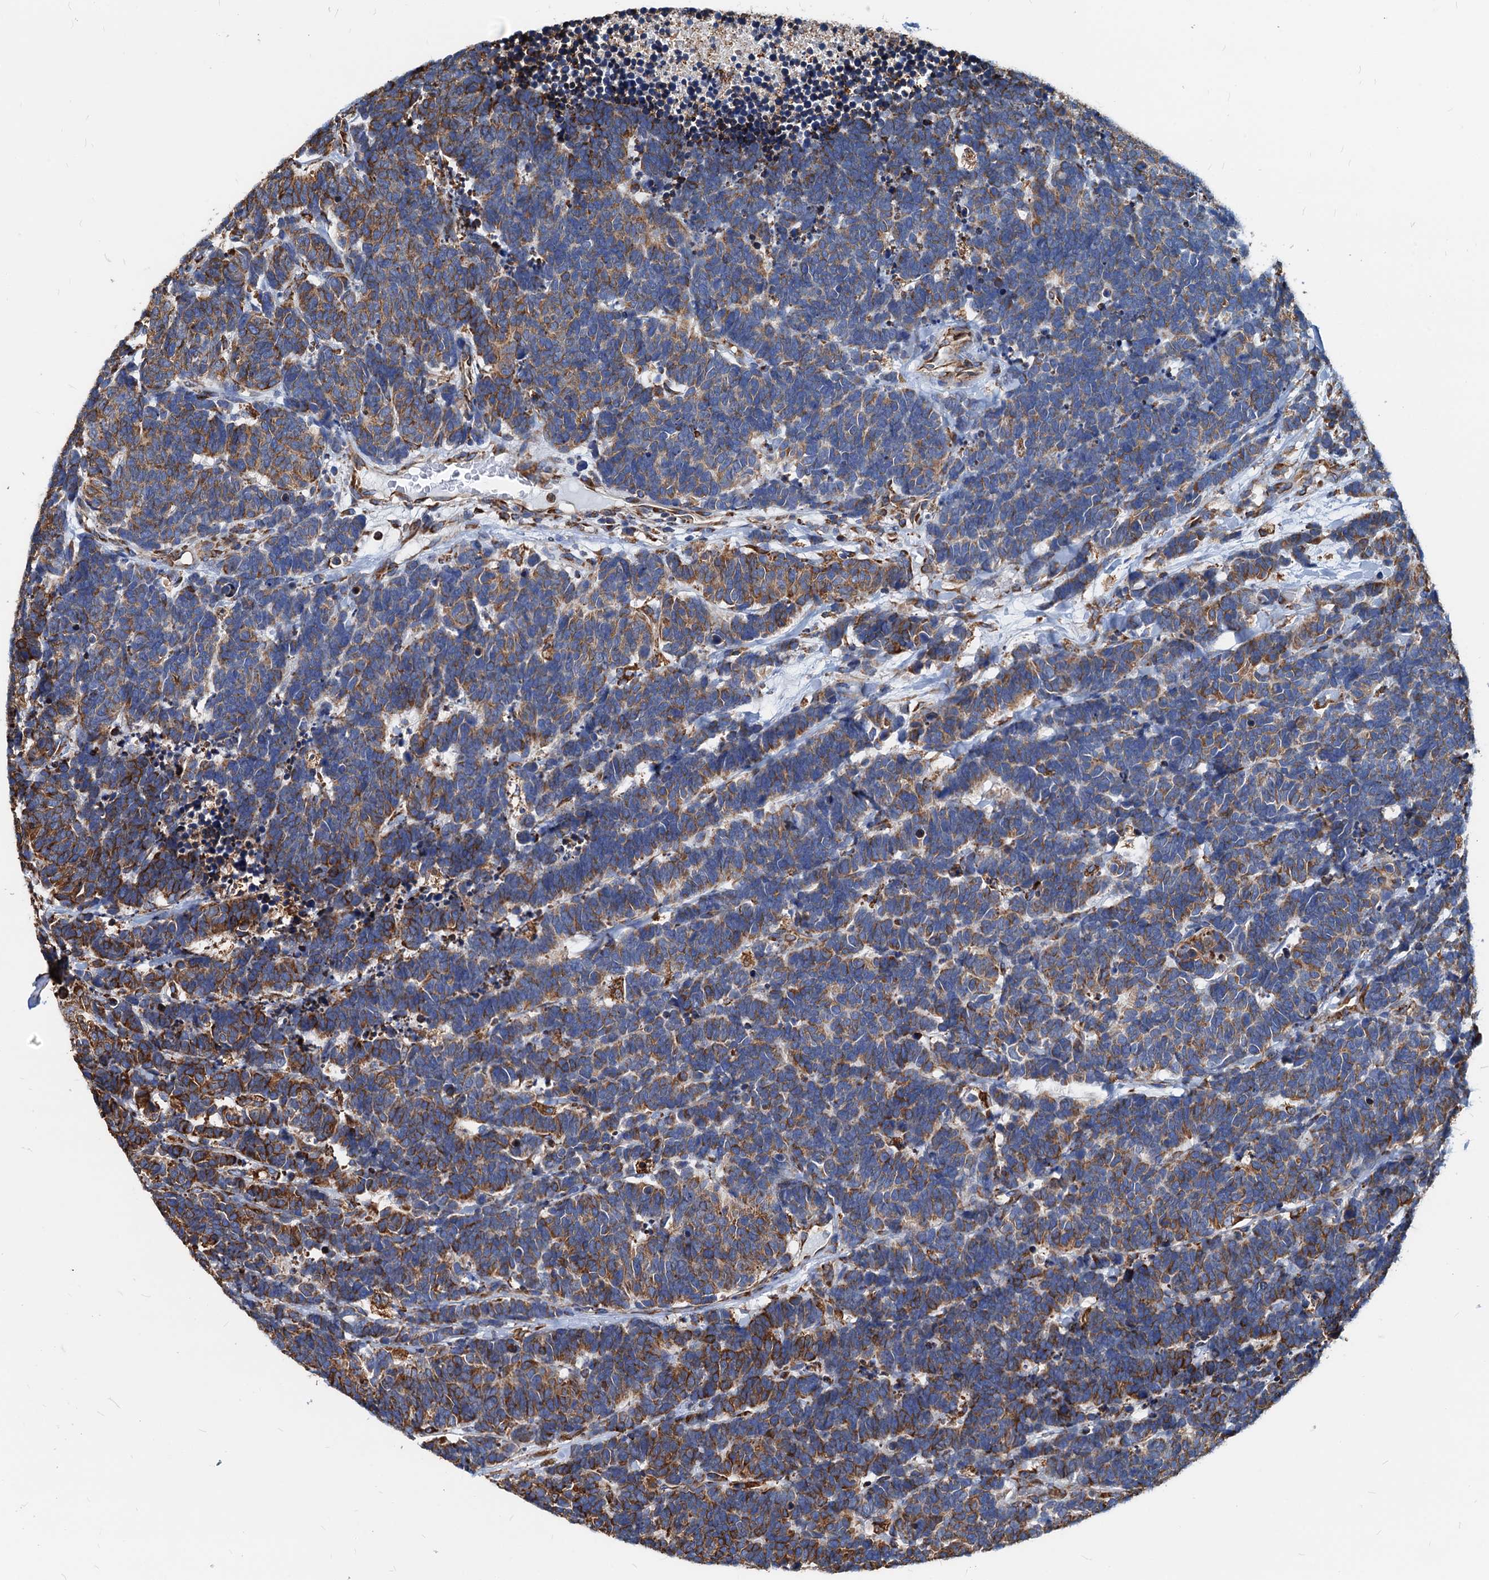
{"staining": {"intensity": "moderate", "quantity": "25%-75%", "location": "cytoplasmic/membranous"}, "tissue": "carcinoid", "cell_type": "Tumor cells", "image_type": "cancer", "snomed": [{"axis": "morphology", "description": "Carcinoma, NOS"}, {"axis": "morphology", "description": "Carcinoid, malignant, NOS"}, {"axis": "topography", "description": "Urinary bladder"}], "caption": "Carcinoid stained with DAB immunohistochemistry reveals medium levels of moderate cytoplasmic/membranous expression in about 25%-75% of tumor cells. (brown staining indicates protein expression, while blue staining denotes nuclei).", "gene": "HSPA5", "patient": {"sex": "male", "age": 57}}